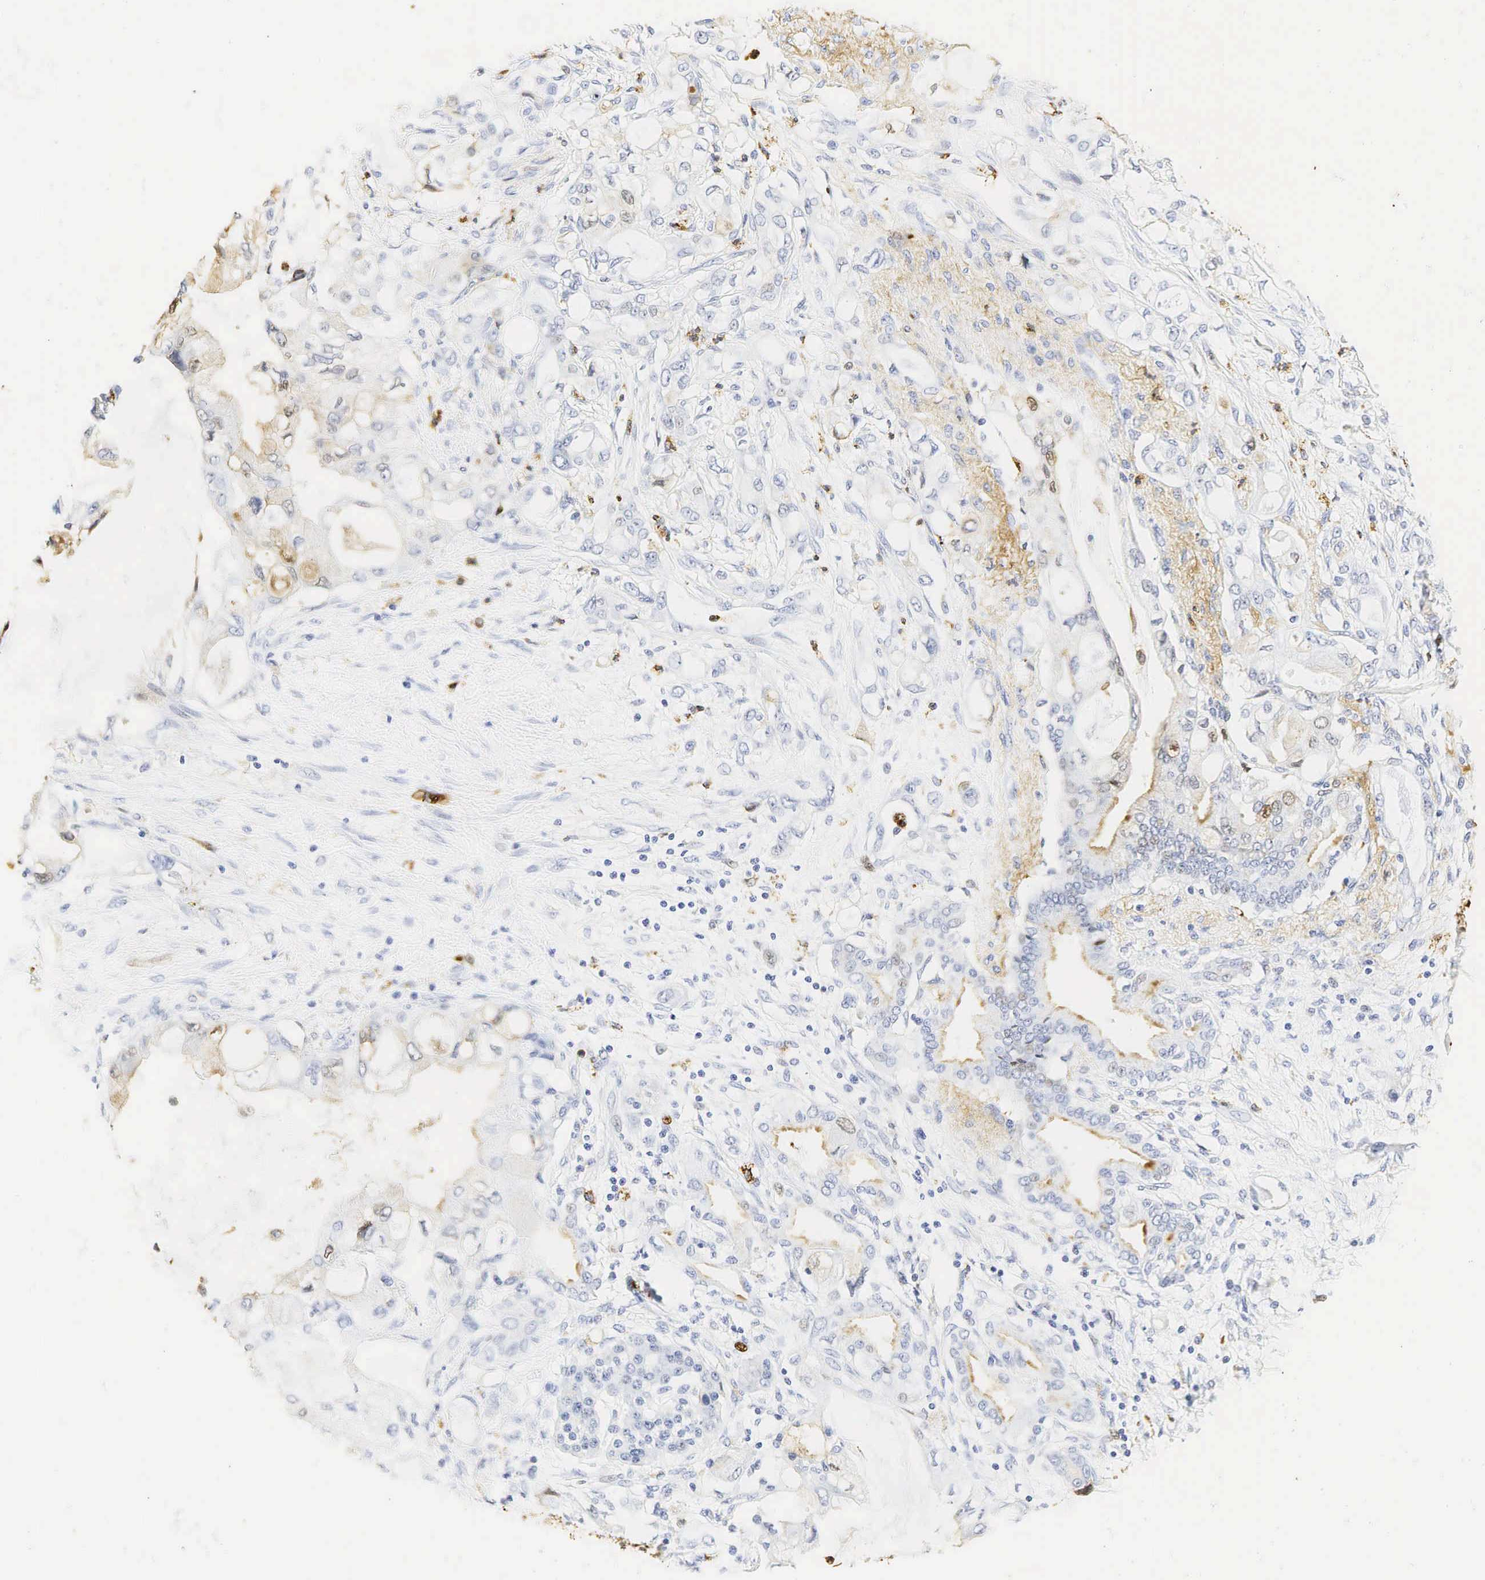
{"staining": {"intensity": "negative", "quantity": "none", "location": "none"}, "tissue": "pancreatic cancer", "cell_type": "Tumor cells", "image_type": "cancer", "snomed": [{"axis": "morphology", "description": "Adenocarcinoma, NOS"}, {"axis": "topography", "description": "Pancreas"}], "caption": "Pancreatic cancer (adenocarcinoma) was stained to show a protein in brown. There is no significant positivity in tumor cells.", "gene": "LYZ", "patient": {"sex": "female", "age": 70}}